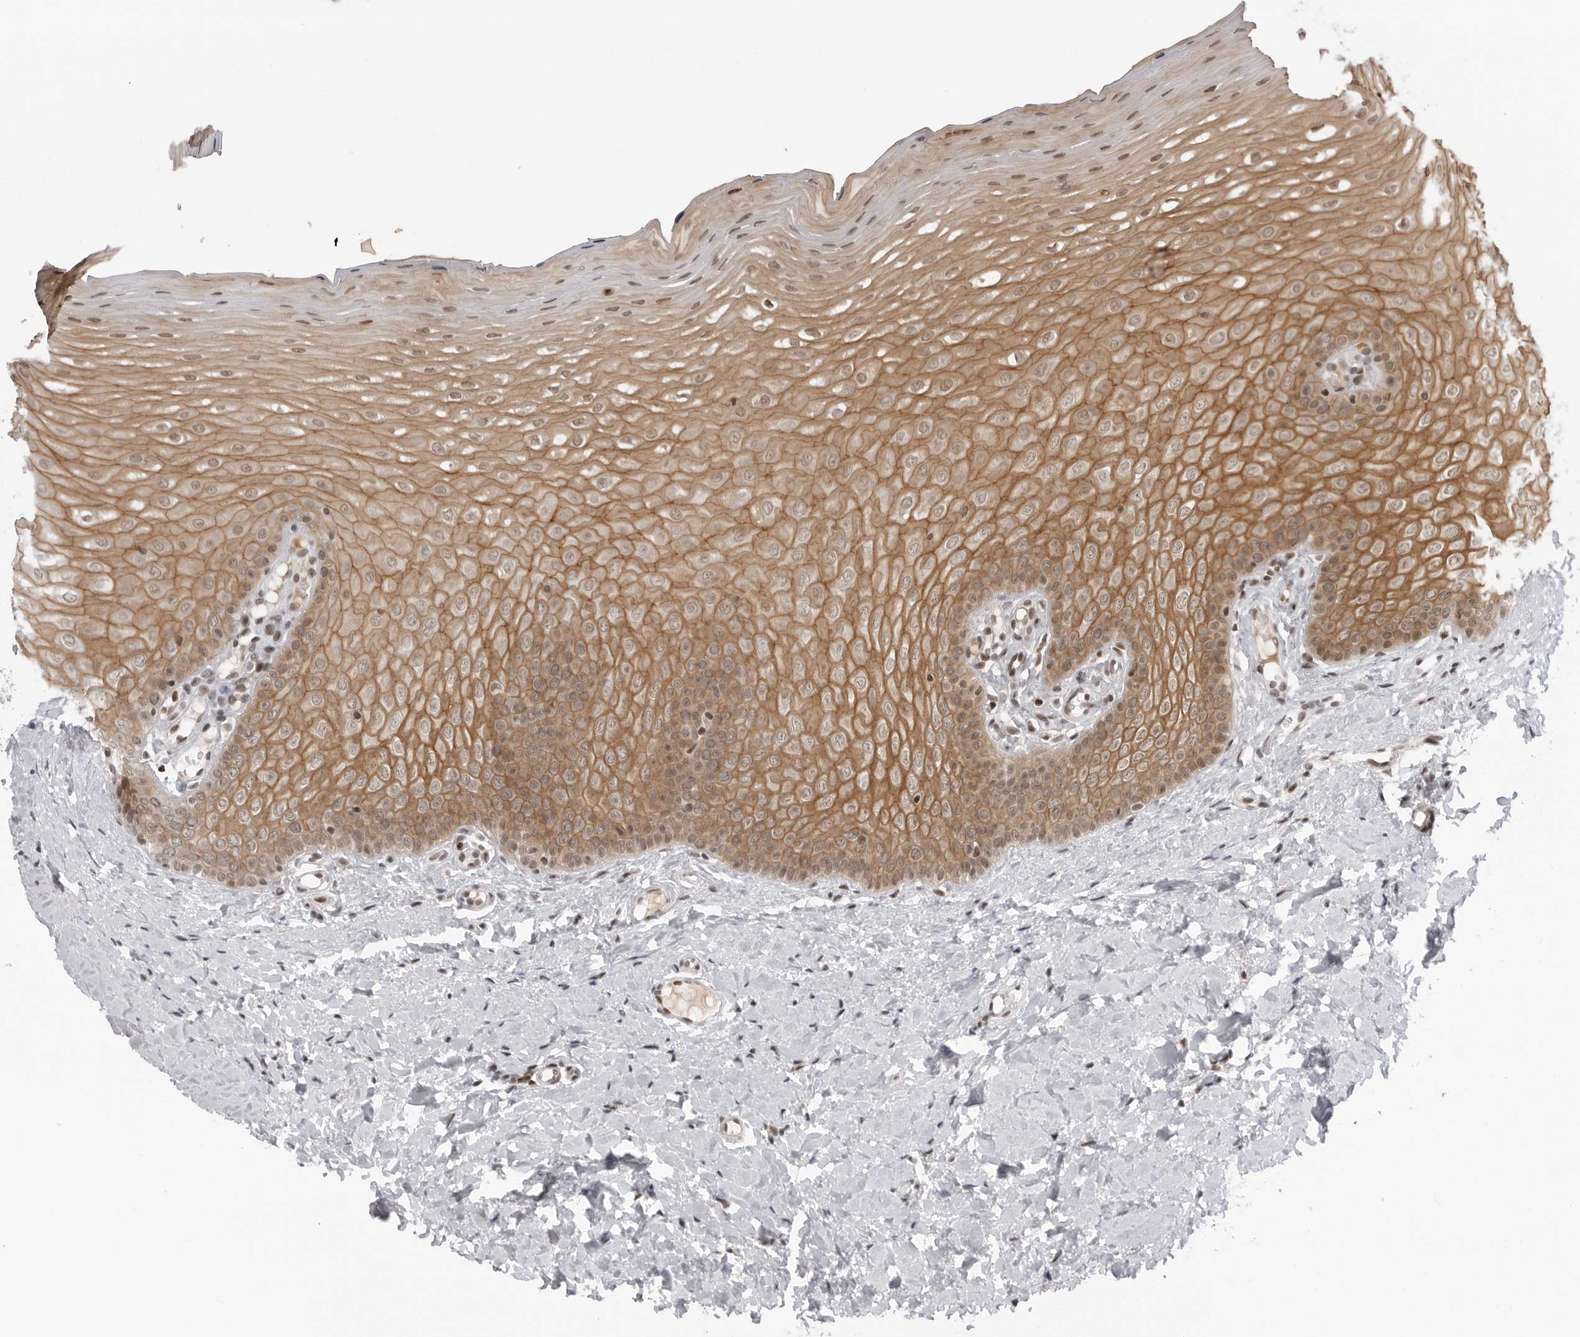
{"staining": {"intensity": "moderate", "quantity": ">75%", "location": "cytoplasmic/membranous,nuclear"}, "tissue": "oral mucosa", "cell_type": "Squamous epithelial cells", "image_type": "normal", "snomed": [{"axis": "morphology", "description": "Normal tissue, NOS"}, {"axis": "topography", "description": "Oral tissue"}], "caption": "The photomicrograph shows staining of normal oral mucosa, revealing moderate cytoplasmic/membranous,nuclear protein staining (brown color) within squamous epithelial cells.", "gene": "TRIM66", "patient": {"sex": "female", "age": 39}}